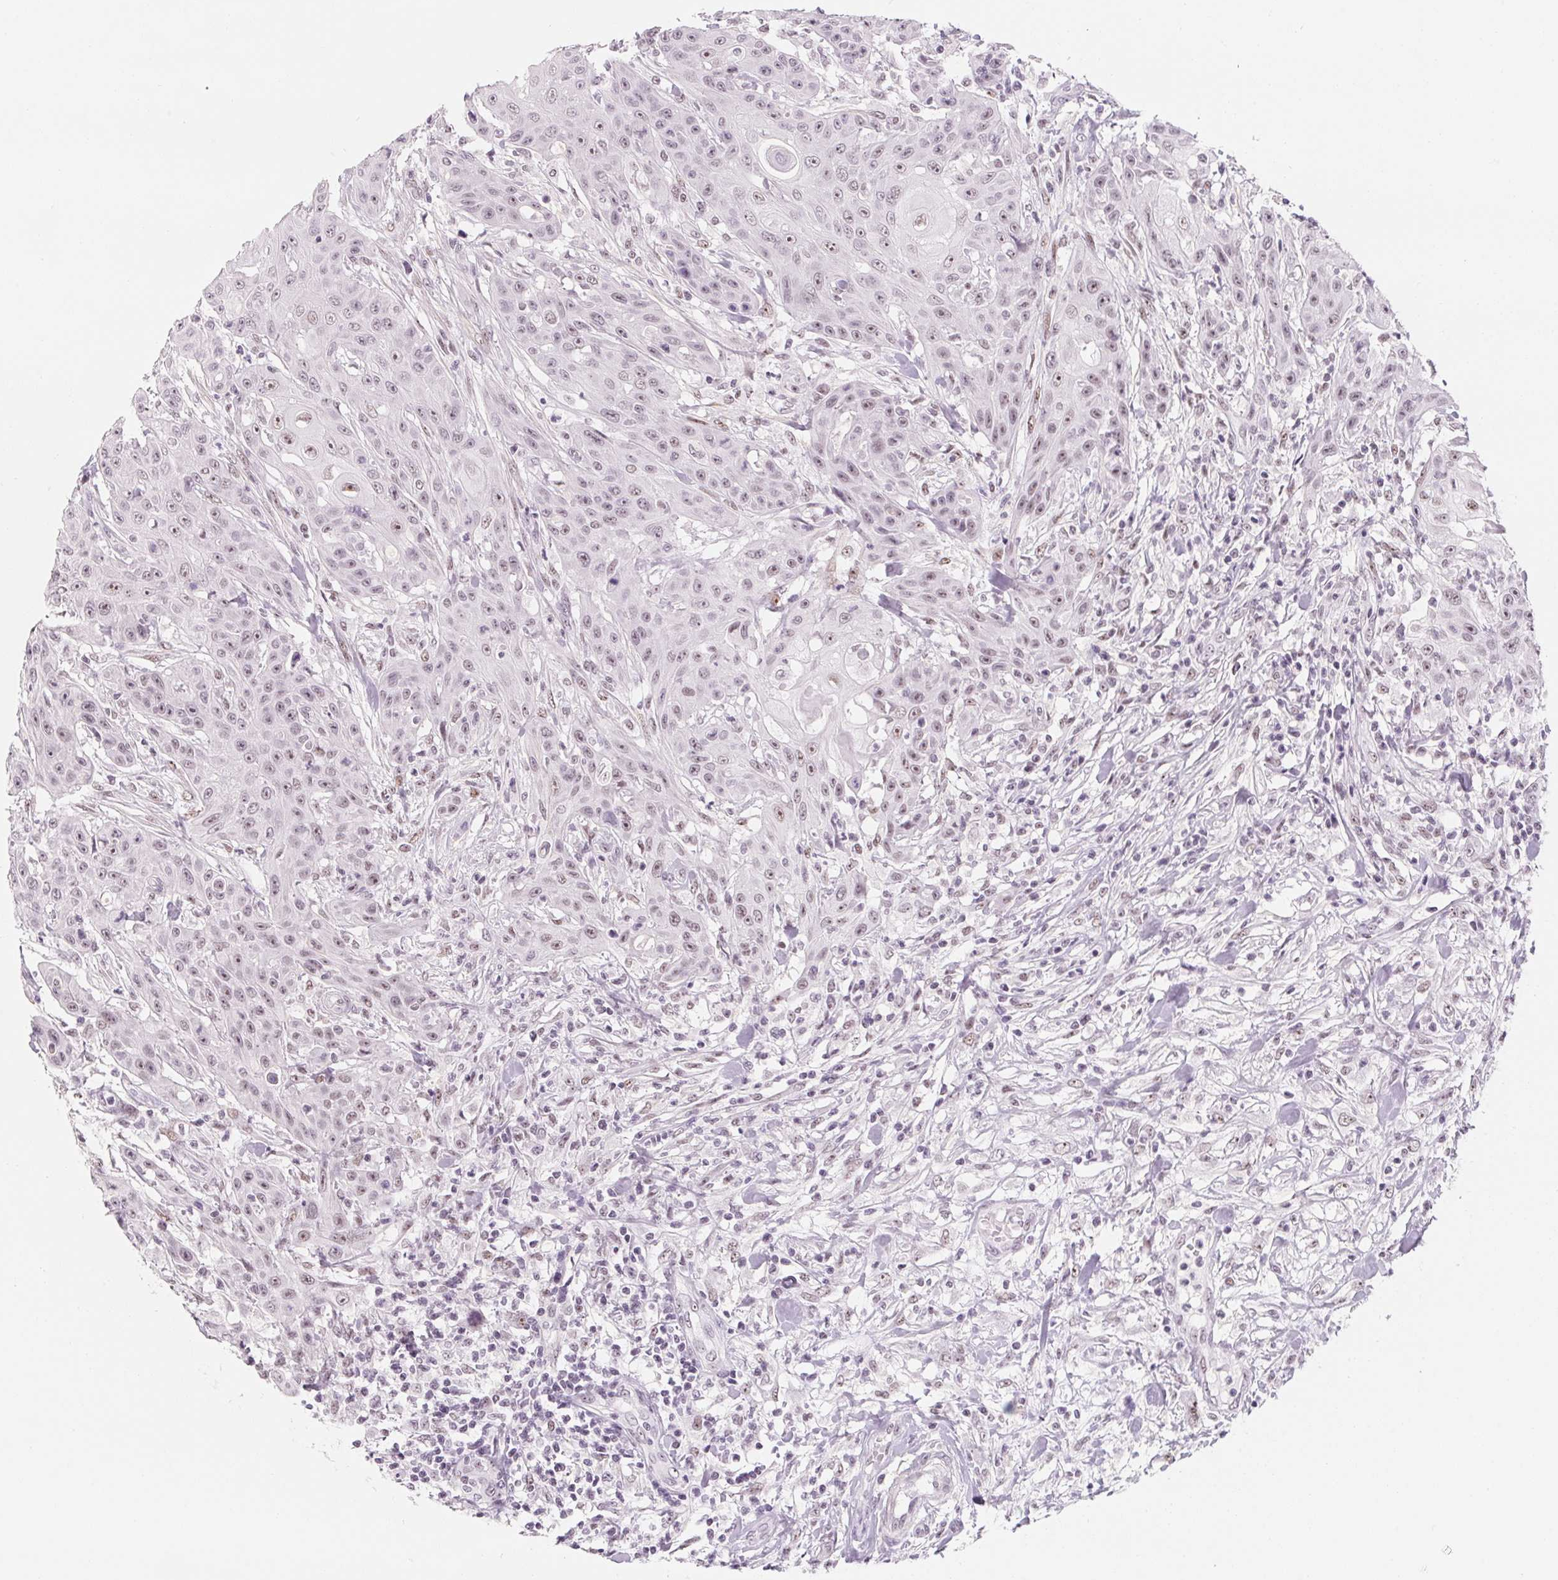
{"staining": {"intensity": "weak", "quantity": ">75%", "location": "nuclear"}, "tissue": "head and neck cancer", "cell_type": "Tumor cells", "image_type": "cancer", "snomed": [{"axis": "morphology", "description": "Squamous cell carcinoma, NOS"}, {"axis": "topography", "description": "Oral tissue"}, {"axis": "topography", "description": "Head-Neck"}], "caption": "A histopathology image showing weak nuclear positivity in approximately >75% of tumor cells in head and neck cancer (squamous cell carcinoma), as visualized by brown immunohistochemical staining.", "gene": "ZIC4", "patient": {"sex": "female", "age": 55}}